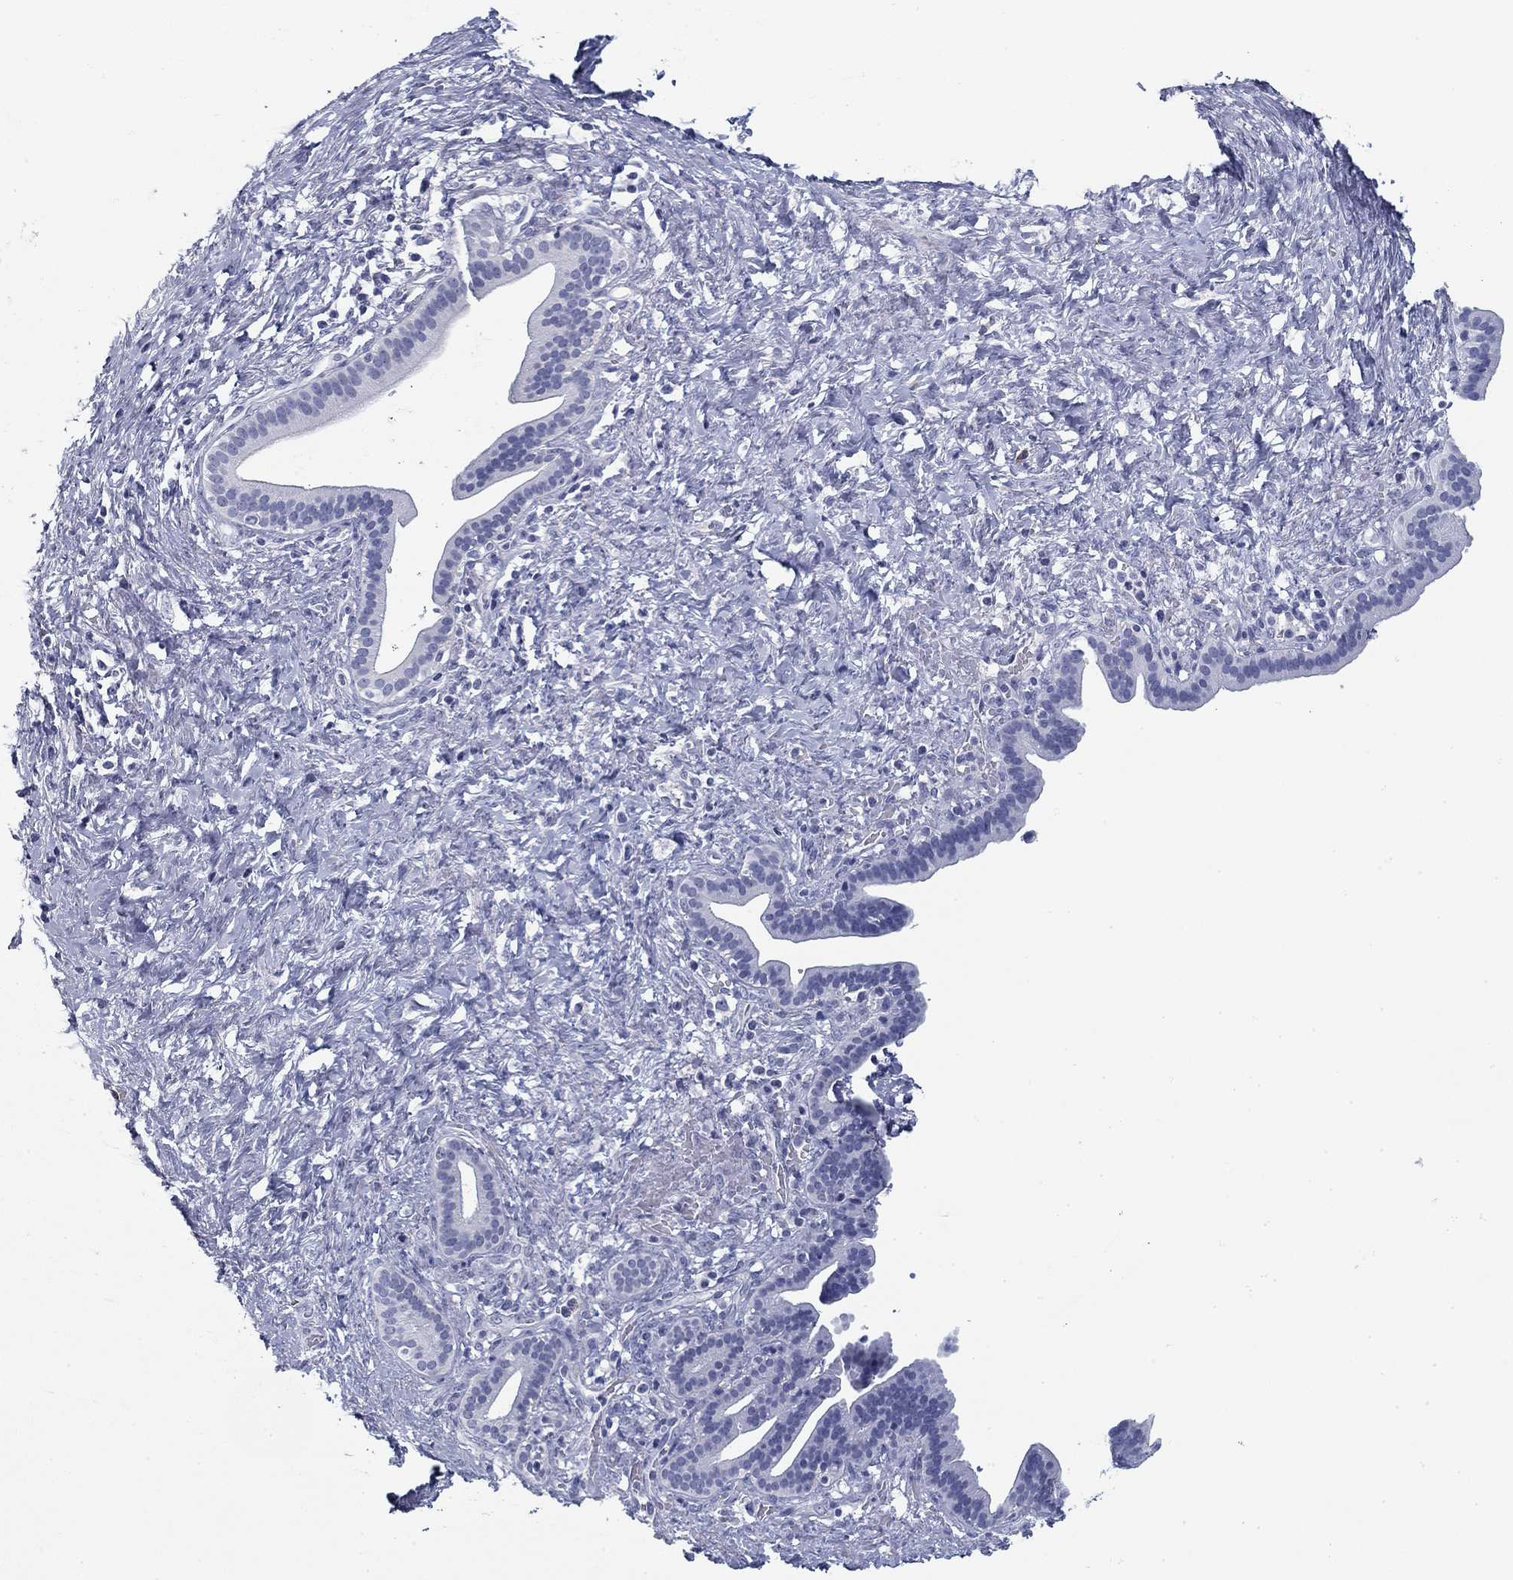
{"staining": {"intensity": "negative", "quantity": "none", "location": "none"}, "tissue": "pancreatic cancer", "cell_type": "Tumor cells", "image_type": "cancer", "snomed": [{"axis": "morphology", "description": "Adenocarcinoma, NOS"}, {"axis": "topography", "description": "Pancreas"}], "caption": "Tumor cells show no significant staining in pancreatic cancer (adenocarcinoma). Nuclei are stained in blue.", "gene": "CD79B", "patient": {"sex": "male", "age": 44}}